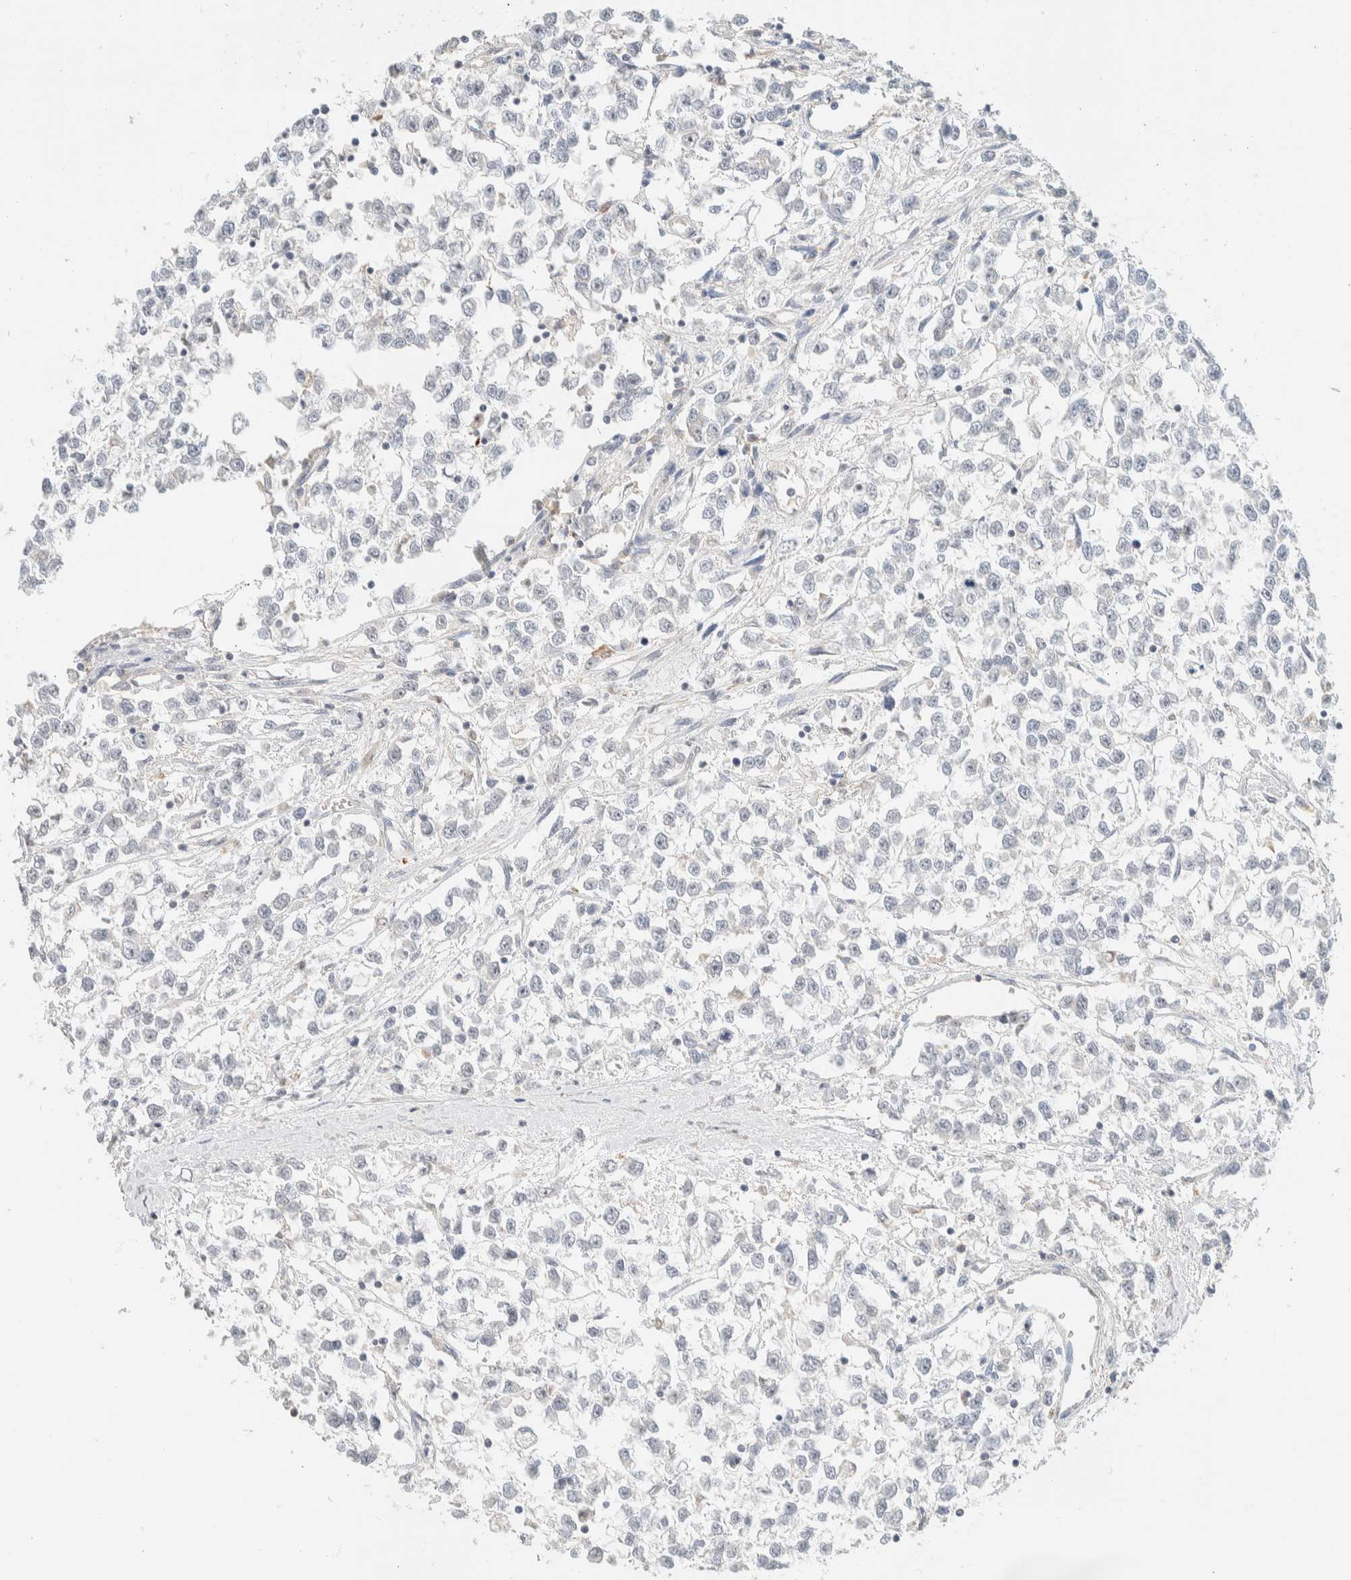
{"staining": {"intensity": "negative", "quantity": "none", "location": "none"}, "tissue": "testis cancer", "cell_type": "Tumor cells", "image_type": "cancer", "snomed": [{"axis": "morphology", "description": "Seminoma, NOS"}, {"axis": "morphology", "description": "Carcinoma, Embryonal, NOS"}, {"axis": "topography", "description": "Testis"}], "caption": "This micrograph is of embryonal carcinoma (testis) stained with immunohistochemistry to label a protein in brown with the nuclei are counter-stained blue. There is no staining in tumor cells. The staining was performed using DAB (3,3'-diaminobenzidine) to visualize the protein expression in brown, while the nuclei were stained in blue with hematoxylin (Magnification: 20x).", "gene": "HDHD3", "patient": {"sex": "male", "age": 51}}